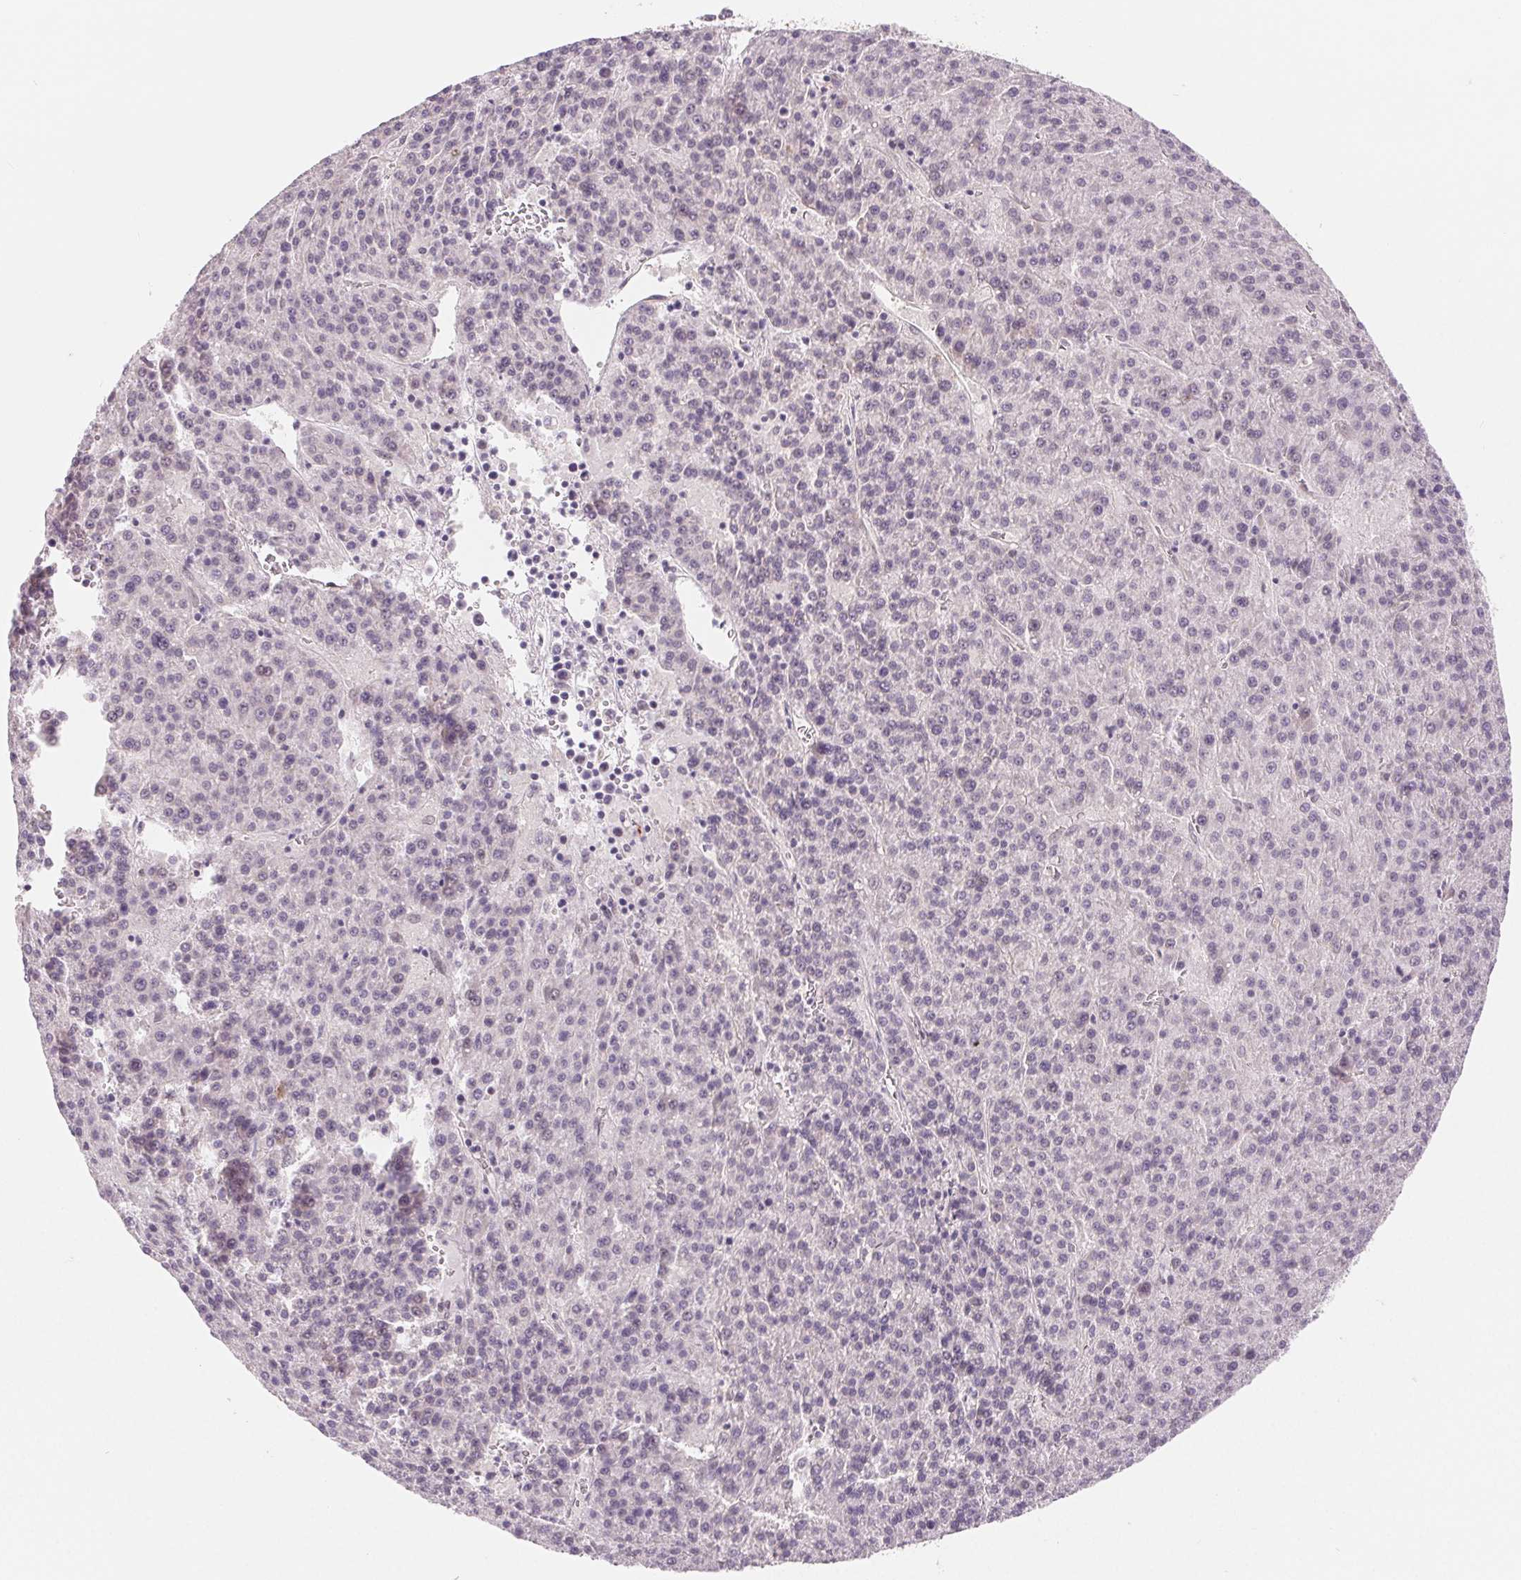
{"staining": {"intensity": "negative", "quantity": "none", "location": "none"}, "tissue": "liver cancer", "cell_type": "Tumor cells", "image_type": "cancer", "snomed": [{"axis": "morphology", "description": "Carcinoma, Hepatocellular, NOS"}, {"axis": "topography", "description": "Liver"}], "caption": "The micrograph exhibits no significant staining in tumor cells of hepatocellular carcinoma (liver). The staining is performed using DAB (3,3'-diaminobenzidine) brown chromogen with nuclei counter-stained in using hematoxylin.", "gene": "CFC1", "patient": {"sex": "female", "age": 58}}